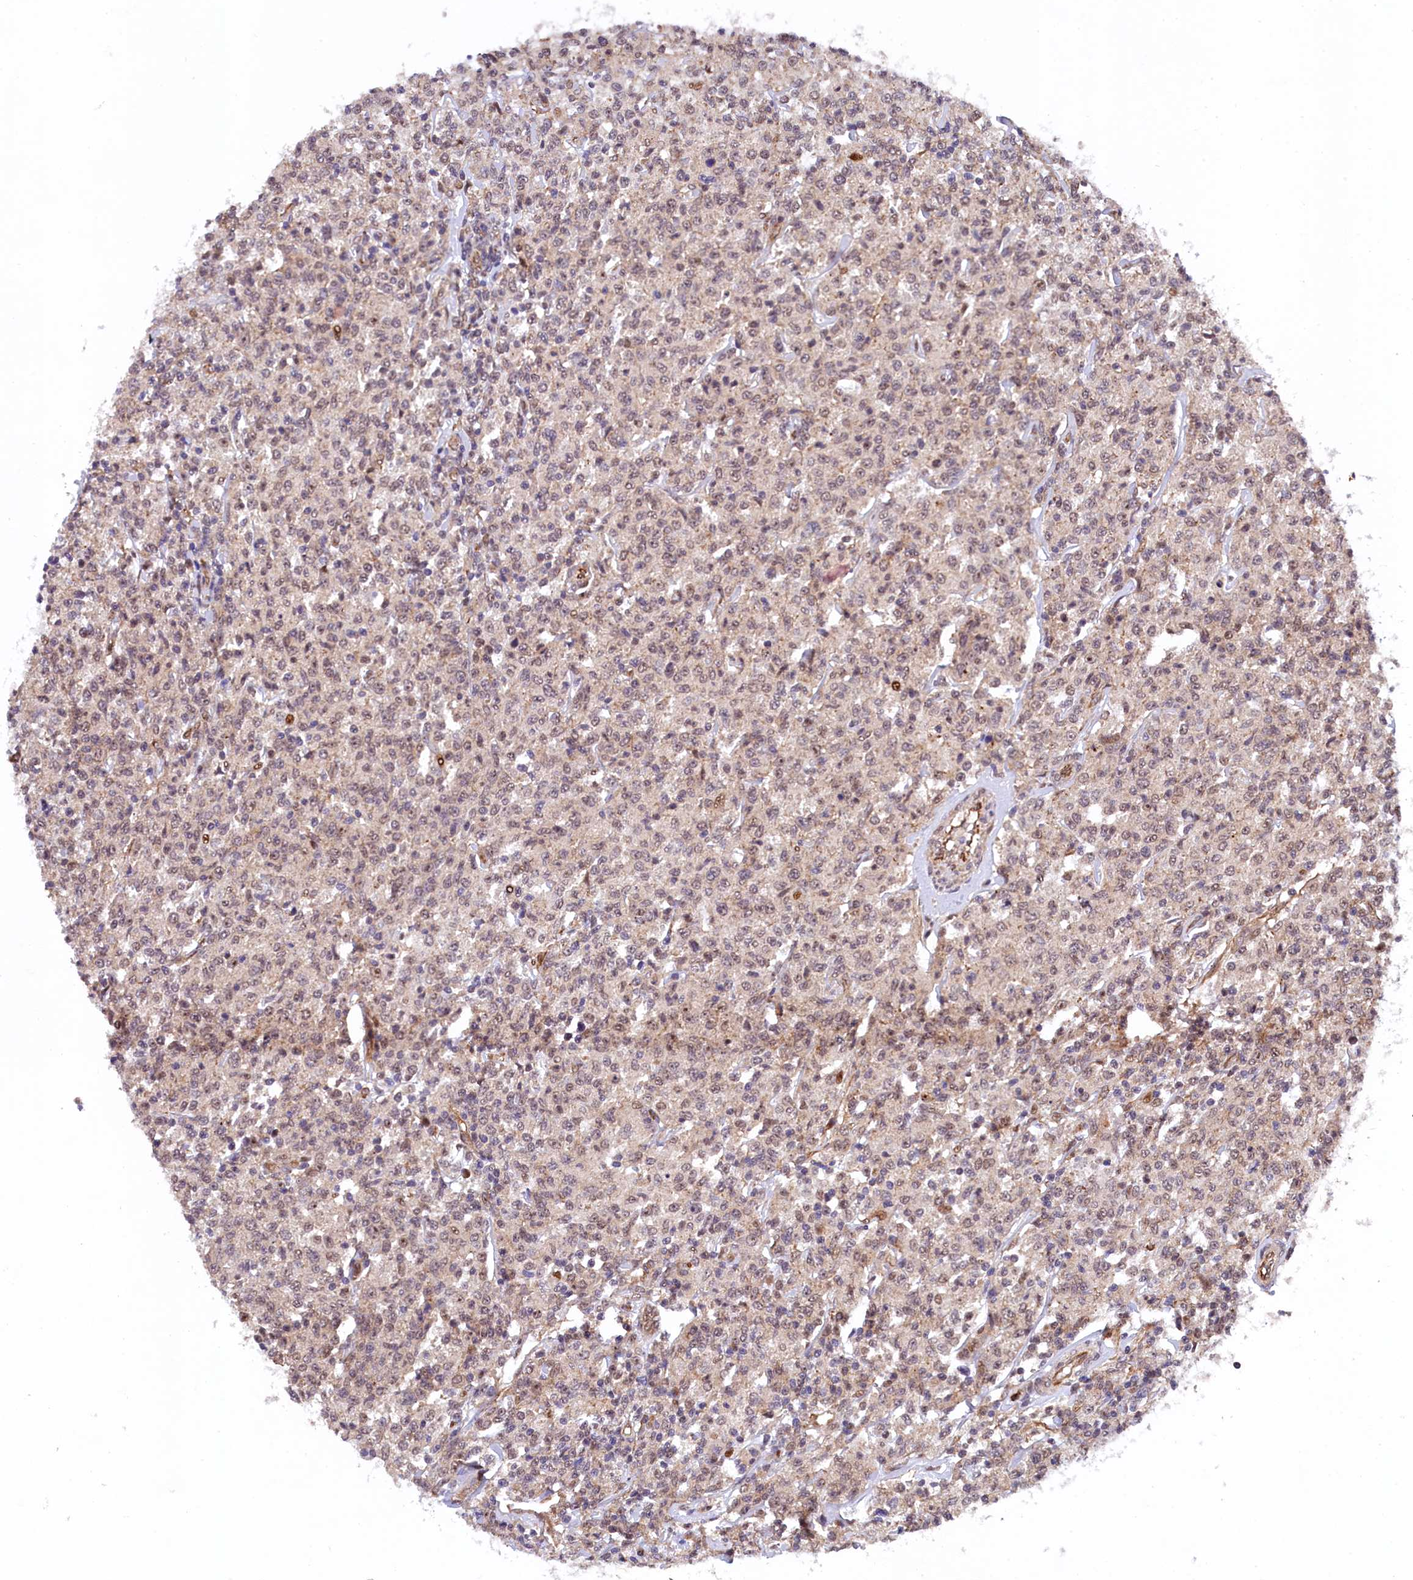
{"staining": {"intensity": "weak", "quantity": "25%-75%", "location": "nuclear"}, "tissue": "lymphoma", "cell_type": "Tumor cells", "image_type": "cancer", "snomed": [{"axis": "morphology", "description": "Malignant lymphoma, non-Hodgkin's type, Low grade"}, {"axis": "topography", "description": "Small intestine"}], "caption": "Immunohistochemical staining of malignant lymphoma, non-Hodgkin's type (low-grade) demonstrates low levels of weak nuclear protein positivity in approximately 25%-75% of tumor cells.", "gene": "ARL14EP", "patient": {"sex": "female", "age": 59}}